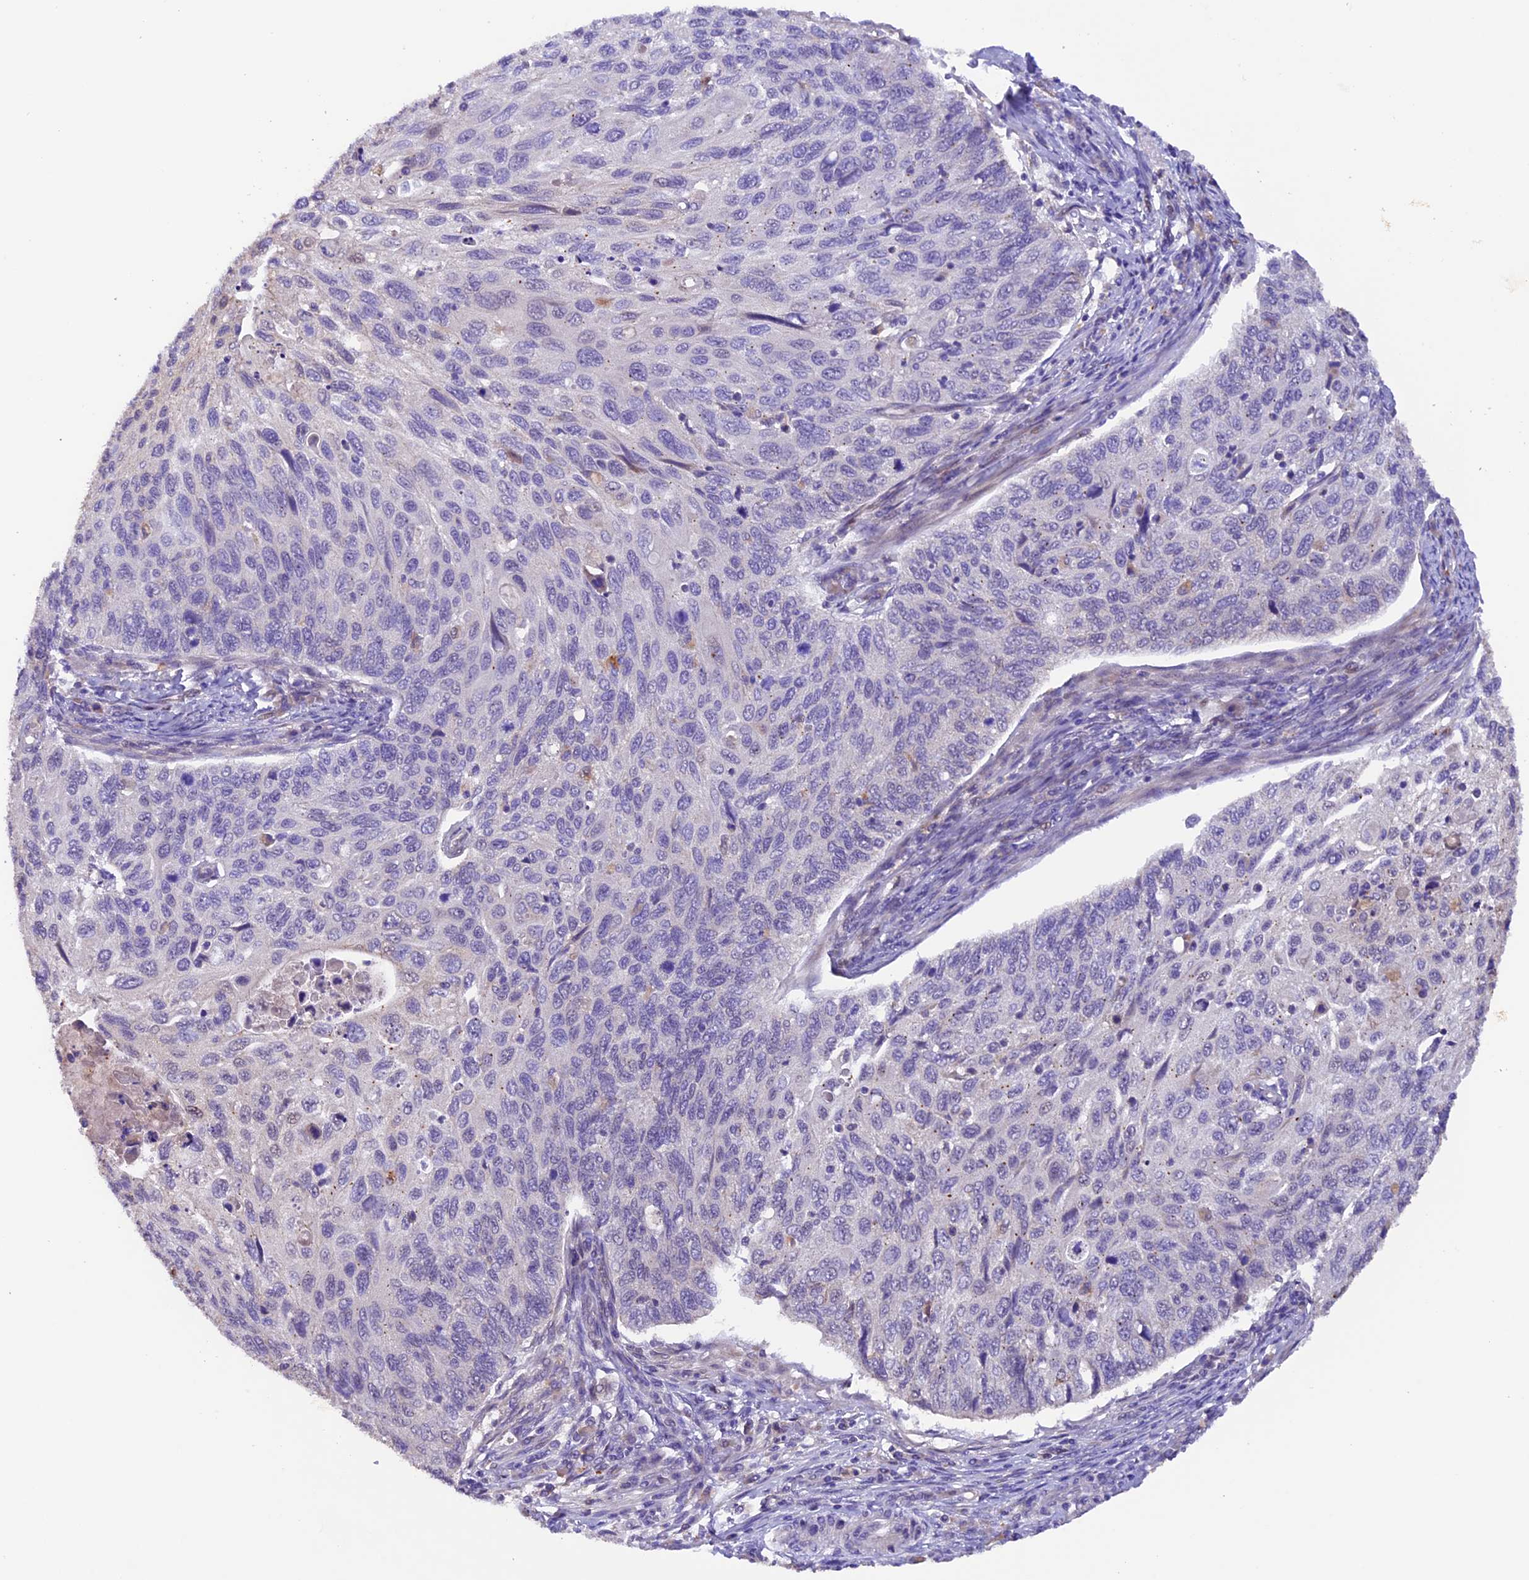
{"staining": {"intensity": "negative", "quantity": "none", "location": "none"}, "tissue": "cervical cancer", "cell_type": "Tumor cells", "image_type": "cancer", "snomed": [{"axis": "morphology", "description": "Squamous cell carcinoma, NOS"}, {"axis": "topography", "description": "Cervix"}], "caption": "A photomicrograph of human cervical cancer (squamous cell carcinoma) is negative for staining in tumor cells.", "gene": "NCK2", "patient": {"sex": "female", "age": 70}}